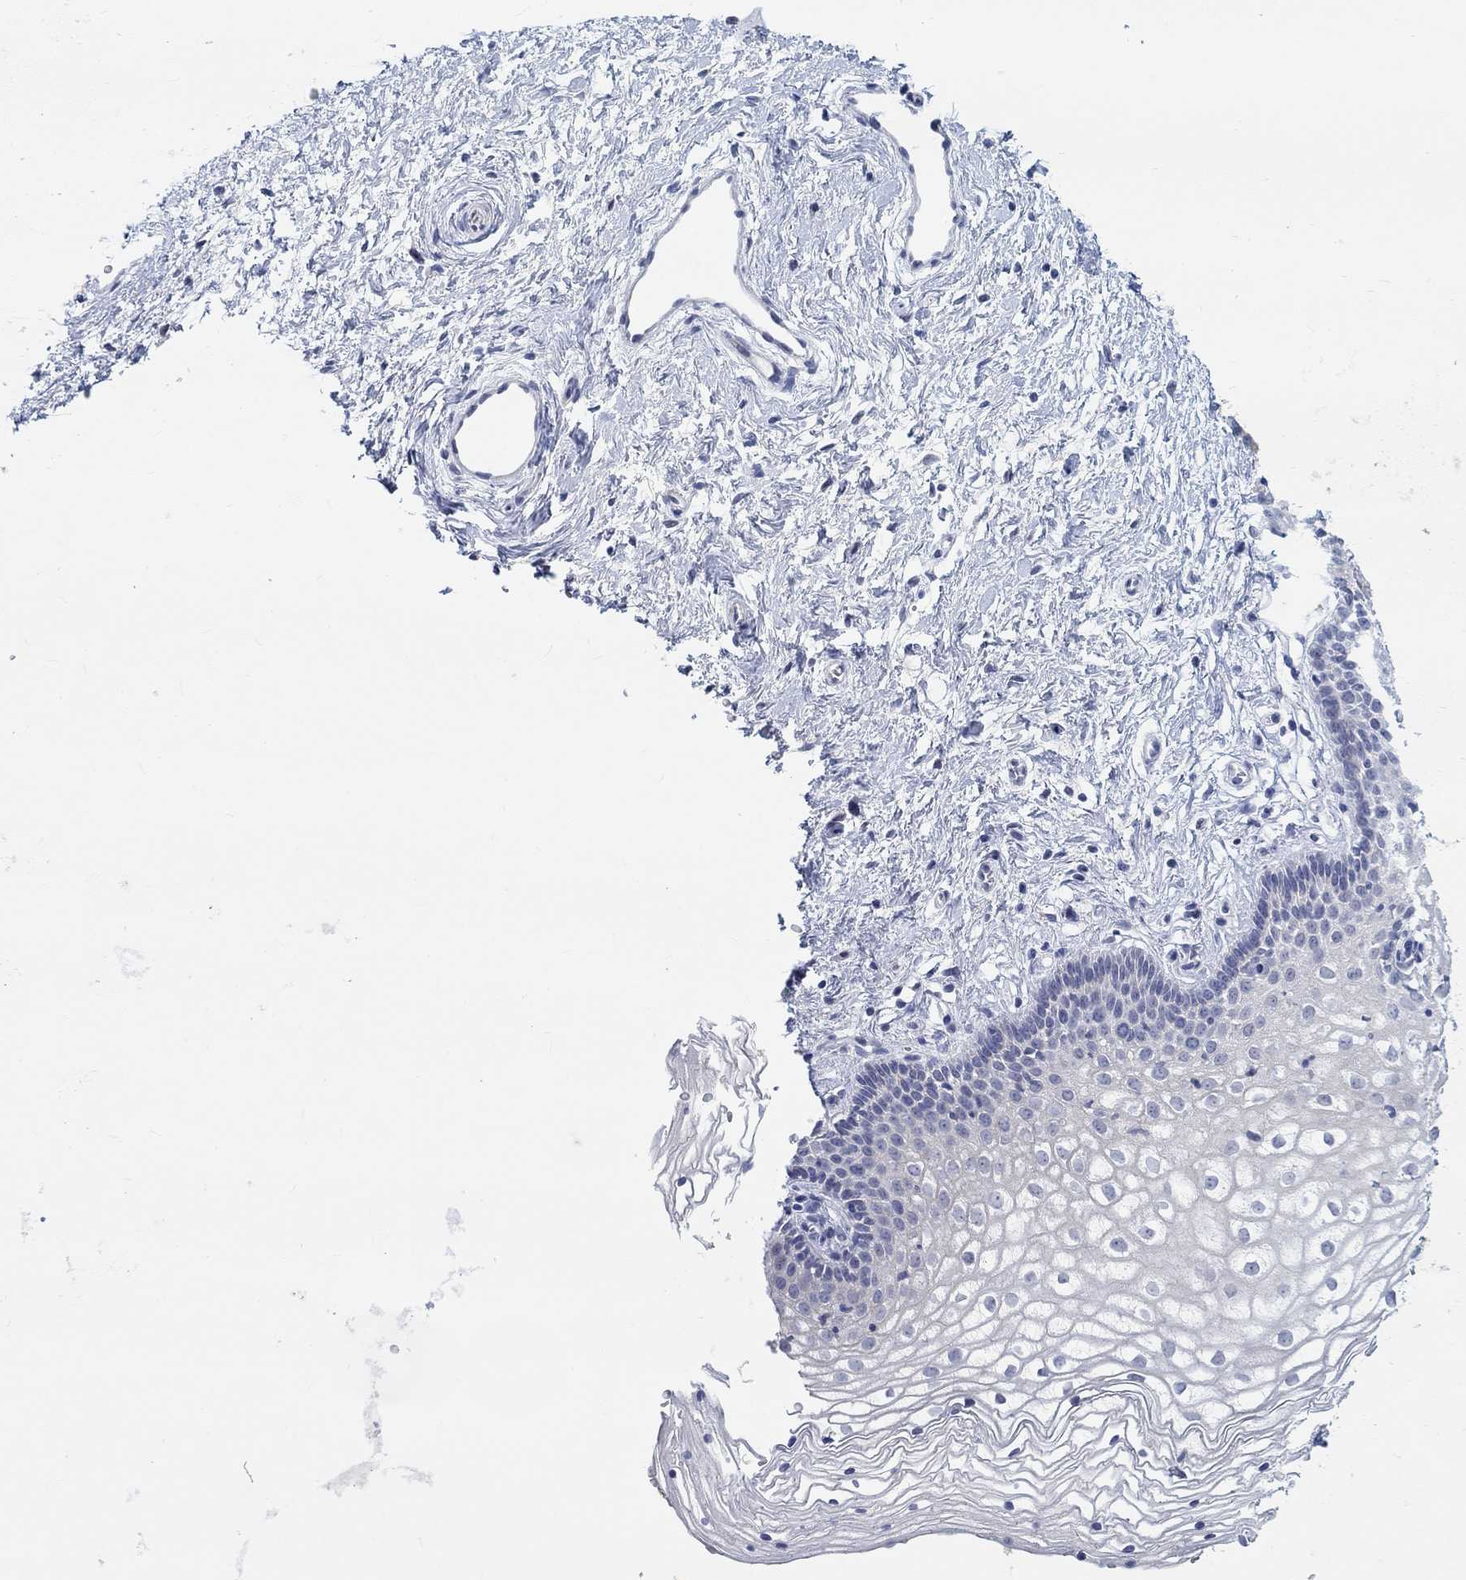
{"staining": {"intensity": "negative", "quantity": "none", "location": "none"}, "tissue": "vagina", "cell_type": "Squamous epithelial cells", "image_type": "normal", "snomed": [{"axis": "morphology", "description": "Normal tissue, NOS"}, {"axis": "topography", "description": "Vagina"}], "caption": "Immunohistochemistry (IHC) of unremarkable vagina reveals no positivity in squamous epithelial cells.", "gene": "NAV3", "patient": {"sex": "female", "age": 36}}